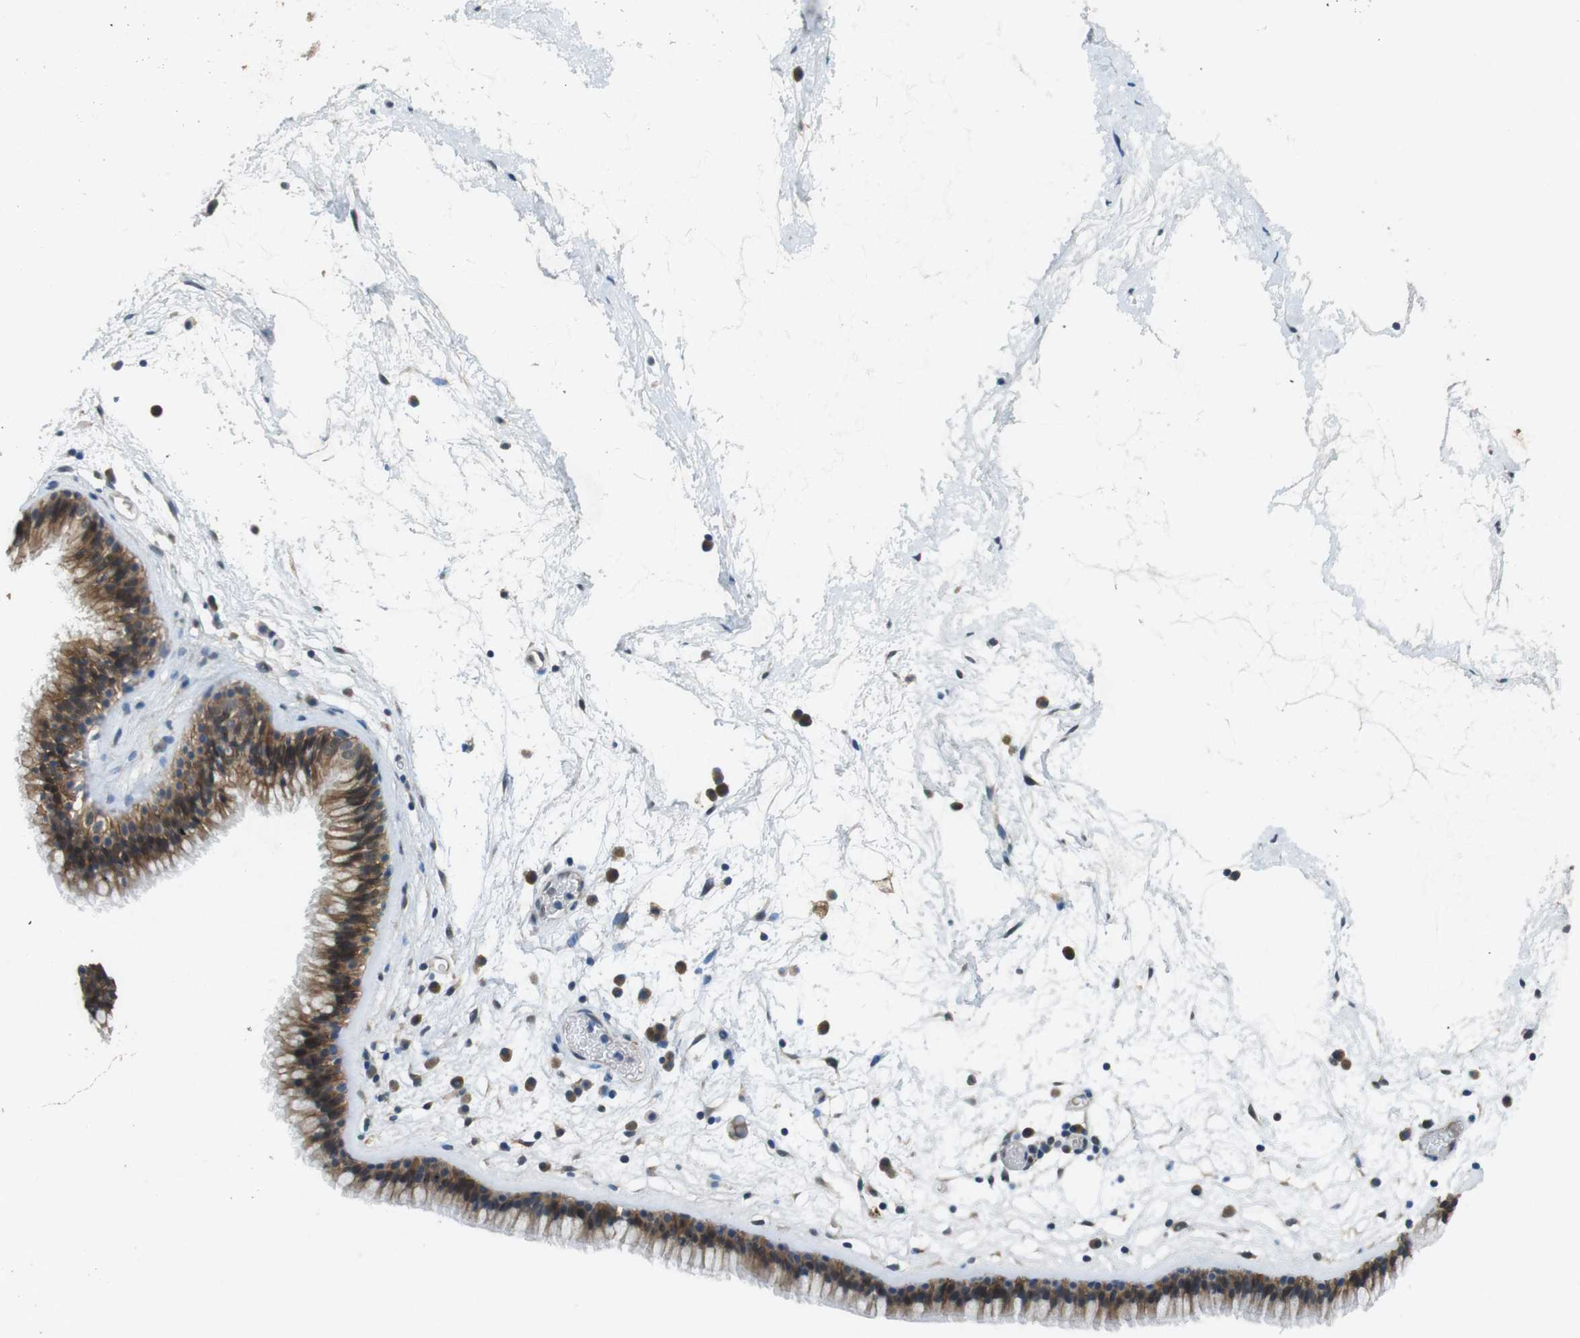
{"staining": {"intensity": "moderate", "quantity": ">75%", "location": "cytoplasmic/membranous"}, "tissue": "nasopharynx", "cell_type": "Respiratory epithelial cells", "image_type": "normal", "snomed": [{"axis": "morphology", "description": "Normal tissue, NOS"}, {"axis": "morphology", "description": "Inflammation, NOS"}, {"axis": "topography", "description": "Nasopharynx"}], "caption": "High-power microscopy captured an immunohistochemistry (IHC) histopathology image of benign nasopharynx, revealing moderate cytoplasmic/membranous expression in about >75% of respiratory epithelial cells.", "gene": "CLDN7", "patient": {"sex": "male", "age": 48}}